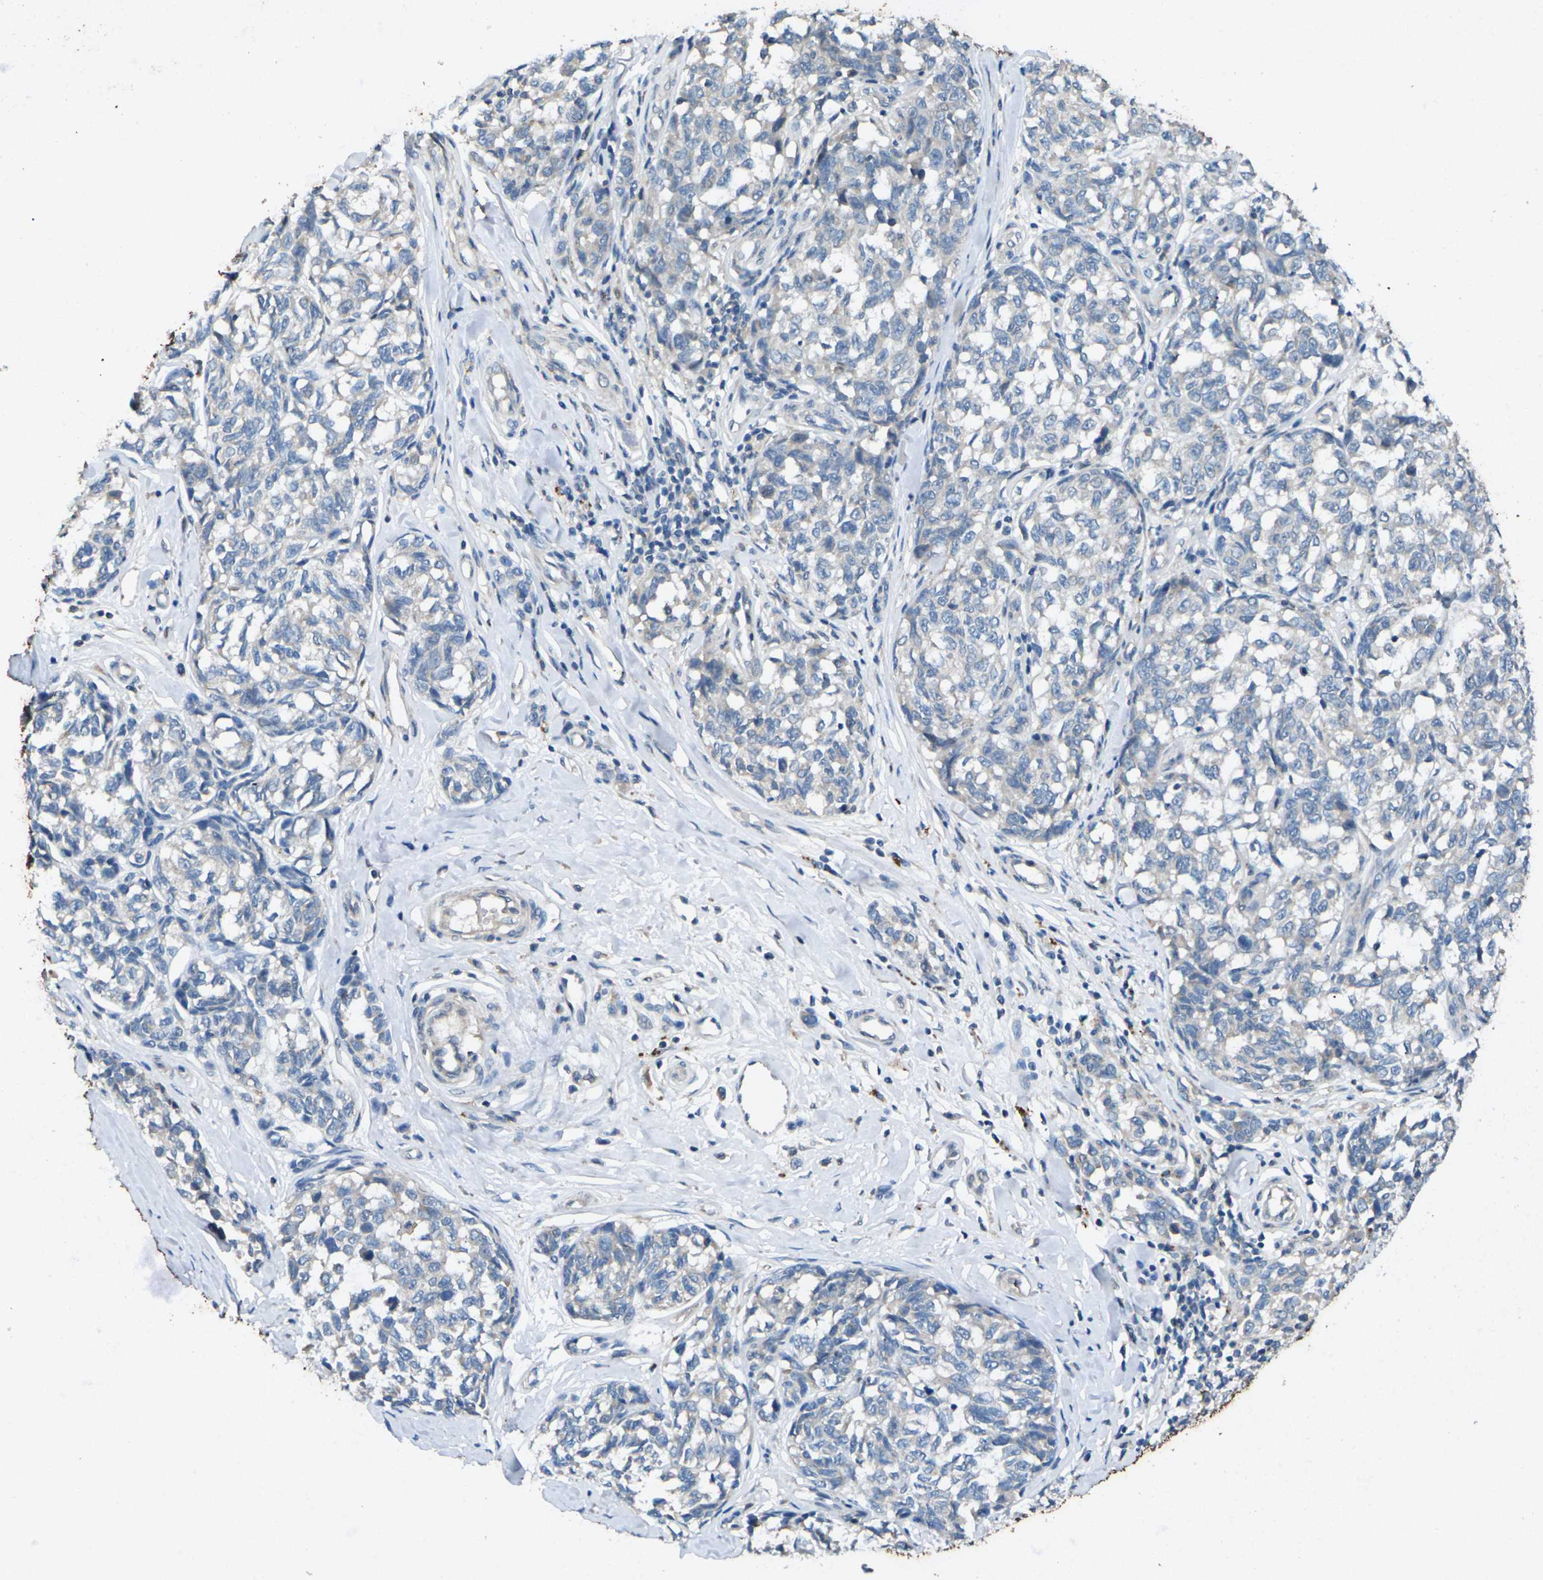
{"staining": {"intensity": "negative", "quantity": "none", "location": "none"}, "tissue": "melanoma", "cell_type": "Tumor cells", "image_type": "cancer", "snomed": [{"axis": "morphology", "description": "Malignant melanoma, NOS"}, {"axis": "topography", "description": "Skin"}], "caption": "DAB immunohistochemical staining of malignant melanoma shows no significant expression in tumor cells. (Brightfield microscopy of DAB immunohistochemistry at high magnification).", "gene": "SIGLEC14", "patient": {"sex": "female", "age": 64}}